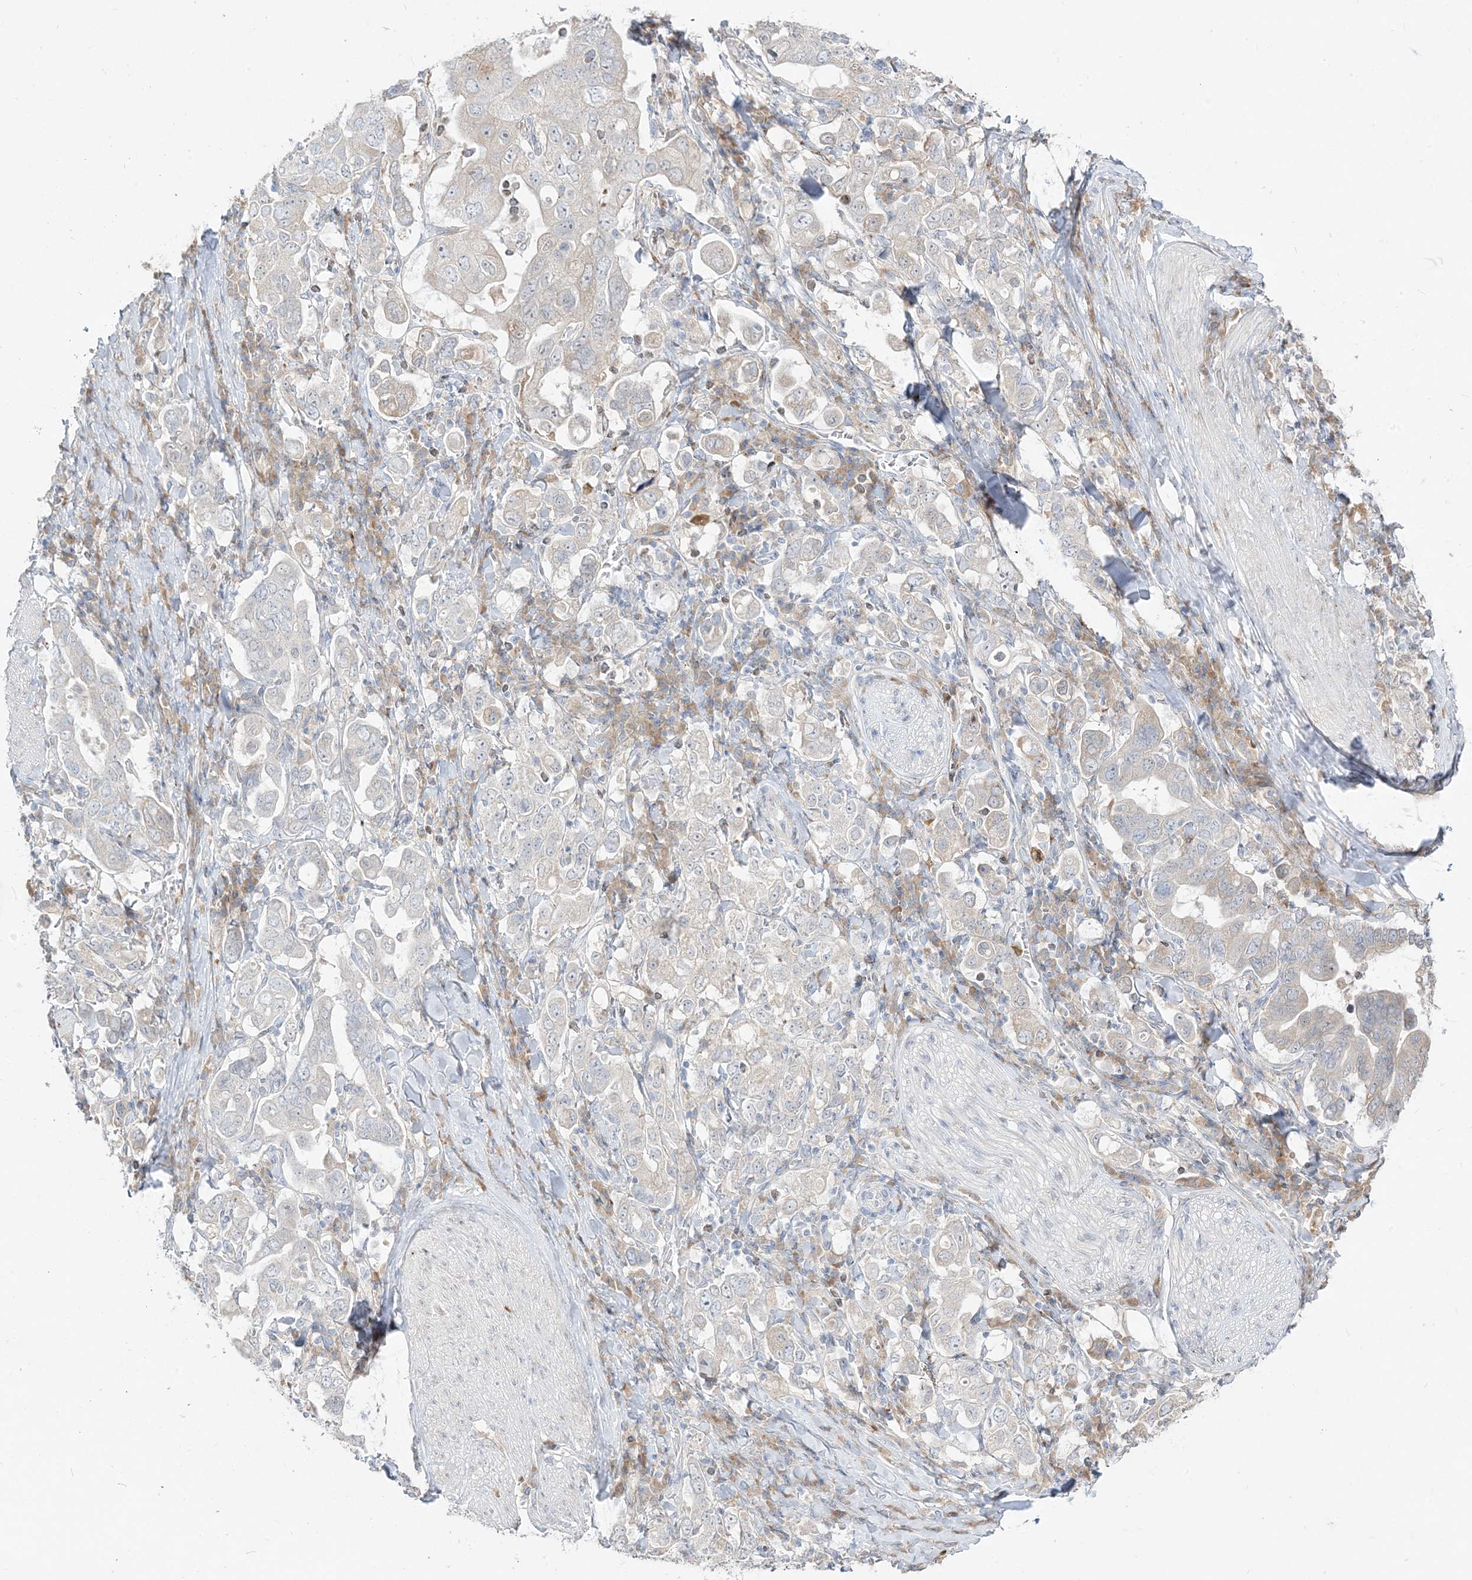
{"staining": {"intensity": "negative", "quantity": "none", "location": "none"}, "tissue": "stomach cancer", "cell_type": "Tumor cells", "image_type": "cancer", "snomed": [{"axis": "morphology", "description": "Adenocarcinoma, NOS"}, {"axis": "topography", "description": "Stomach, upper"}], "caption": "Protein analysis of adenocarcinoma (stomach) displays no significant positivity in tumor cells. The staining is performed using DAB brown chromogen with nuclei counter-stained in using hematoxylin.", "gene": "LOXL3", "patient": {"sex": "male", "age": 62}}